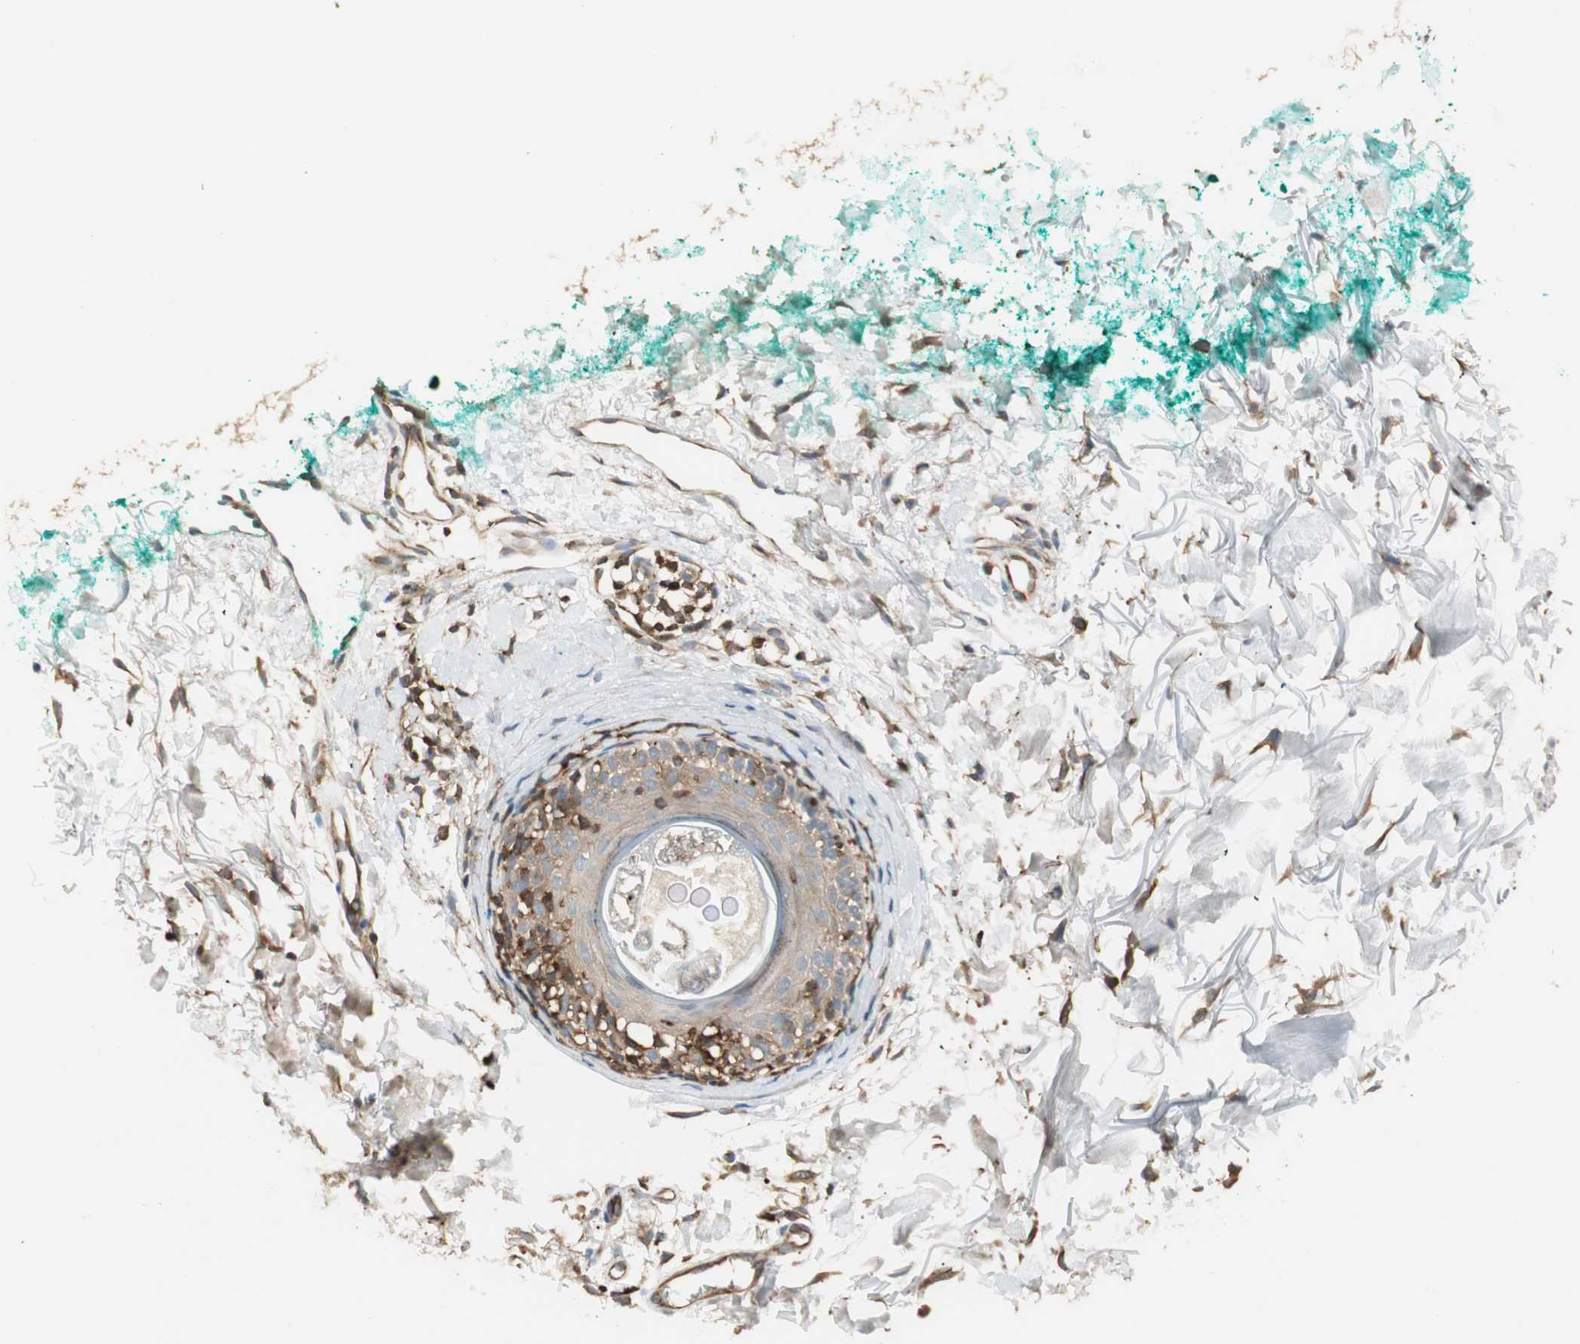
{"staining": {"intensity": "moderate", "quantity": ">75%", "location": "cytoplasmic/membranous"}, "tissue": "skin", "cell_type": "Fibroblasts", "image_type": "normal", "snomed": [{"axis": "morphology", "description": "Normal tissue, NOS"}, {"axis": "topography", "description": "Skin"}], "caption": "There is medium levels of moderate cytoplasmic/membranous expression in fibroblasts of unremarkable skin, as demonstrated by immunohistochemical staining (brown color).", "gene": "CRLF3", "patient": {"sex": "male", "age": 71}}